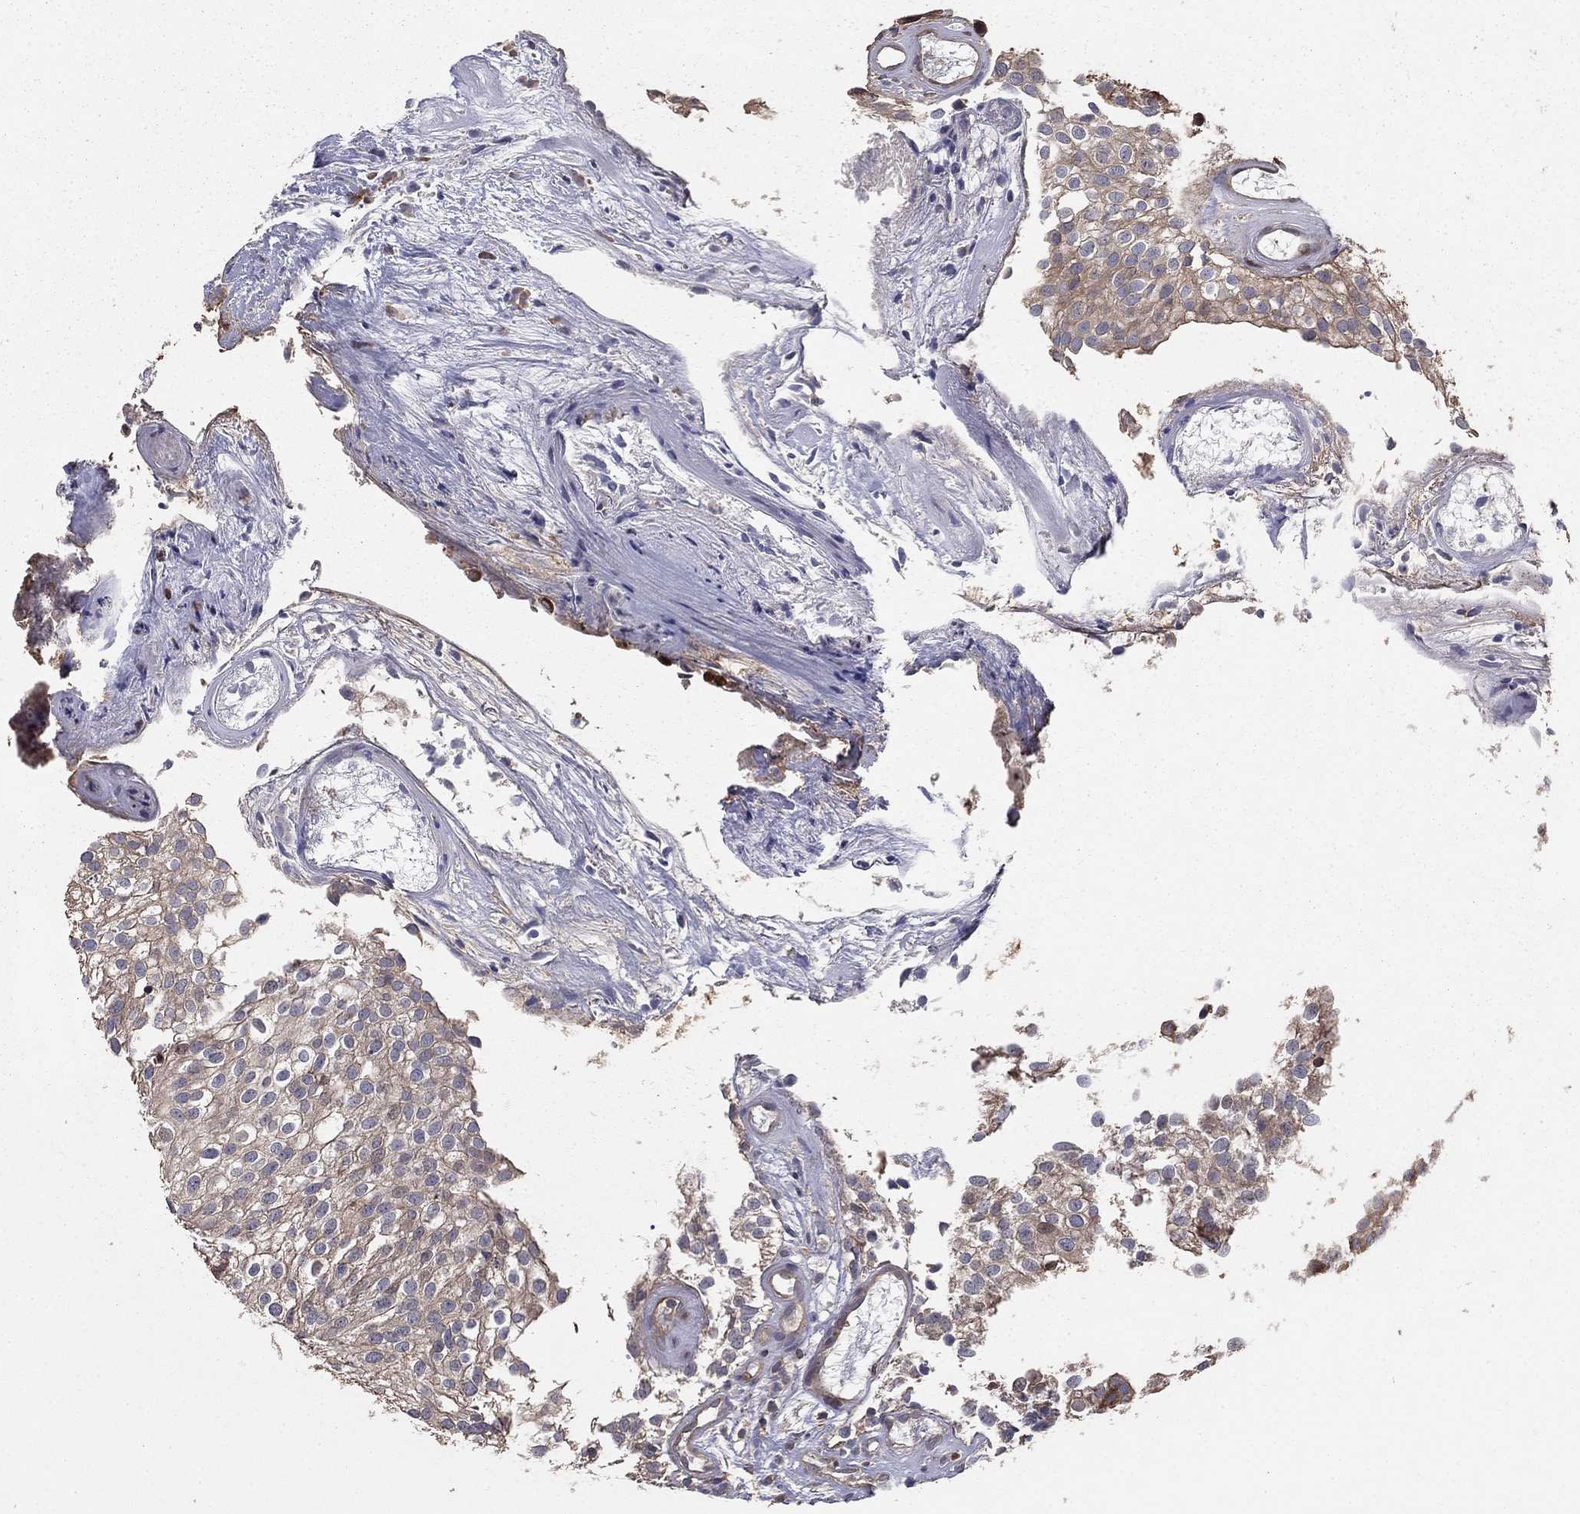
{"staining": {"intensity": "moderate", "quantity": "<25%", "location": "cytoplasmic/membranous"}, "tissue": "urothelial cancer", "cell_type": "Tumor cells", "image_type": "cancer", "snomed": [{"axis": "morphology", "description": "Urothelial carcinoma, High grade"}, {"axis": "topography", "description": "Urinary bladder"}], "caption": "IHC histopathology image of neoplastic tissue: human urothelial carcinoma (high-grade) stained using immunohistochemistry (IHC) demonstrates low levels of moderate protein expression localized specifically in the cytoplasmic/membranous of tumor cells, appearing as a cytoplasmic/membranous brown color.", "gene": "GYG1", "patient": {"sex": "female", "age": 79}}